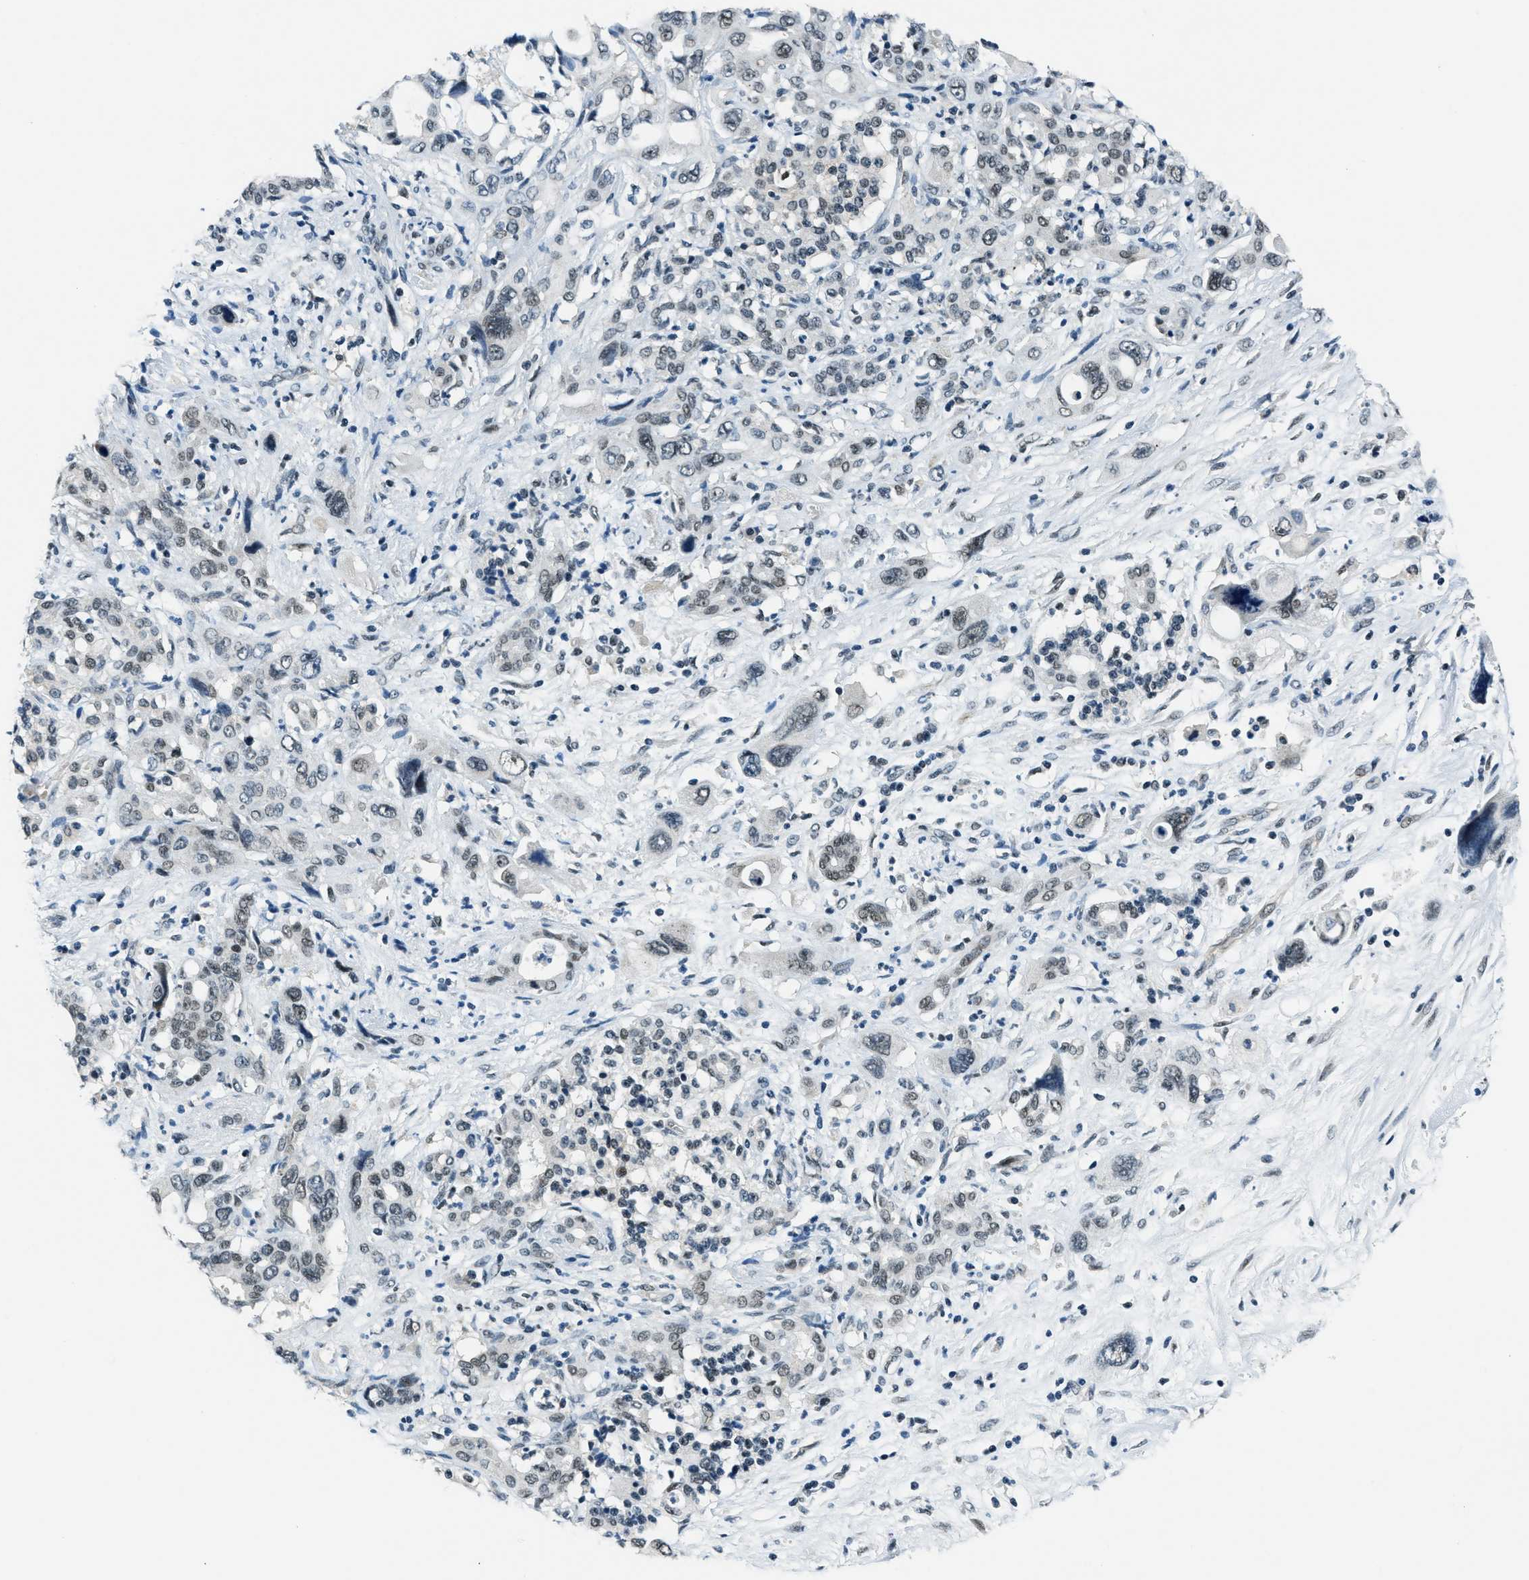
{"staining": {"intensity": "negative", "quantity": "none", "location": "none"}, "tissue": "pancreatic cancer", "cell_type": "Tumor cells", "image_type": "cancer", "snomed": [{"axis": "morphology", "description": "Adenocarcinoma, NOS"}, {"axis": "topography", "description": "Pancreas"}], "caption": "Immunohistochemical staining of adenocarcinoma (pancreatic) displays no significant staining in tumor cells. (DAB (3,3'-diaminobenzidine) immunohistochemistry (IHC) with hematoxylin counter stain).", "gene": "KLF6", "patient": {"sex": "male", "age": 46}}